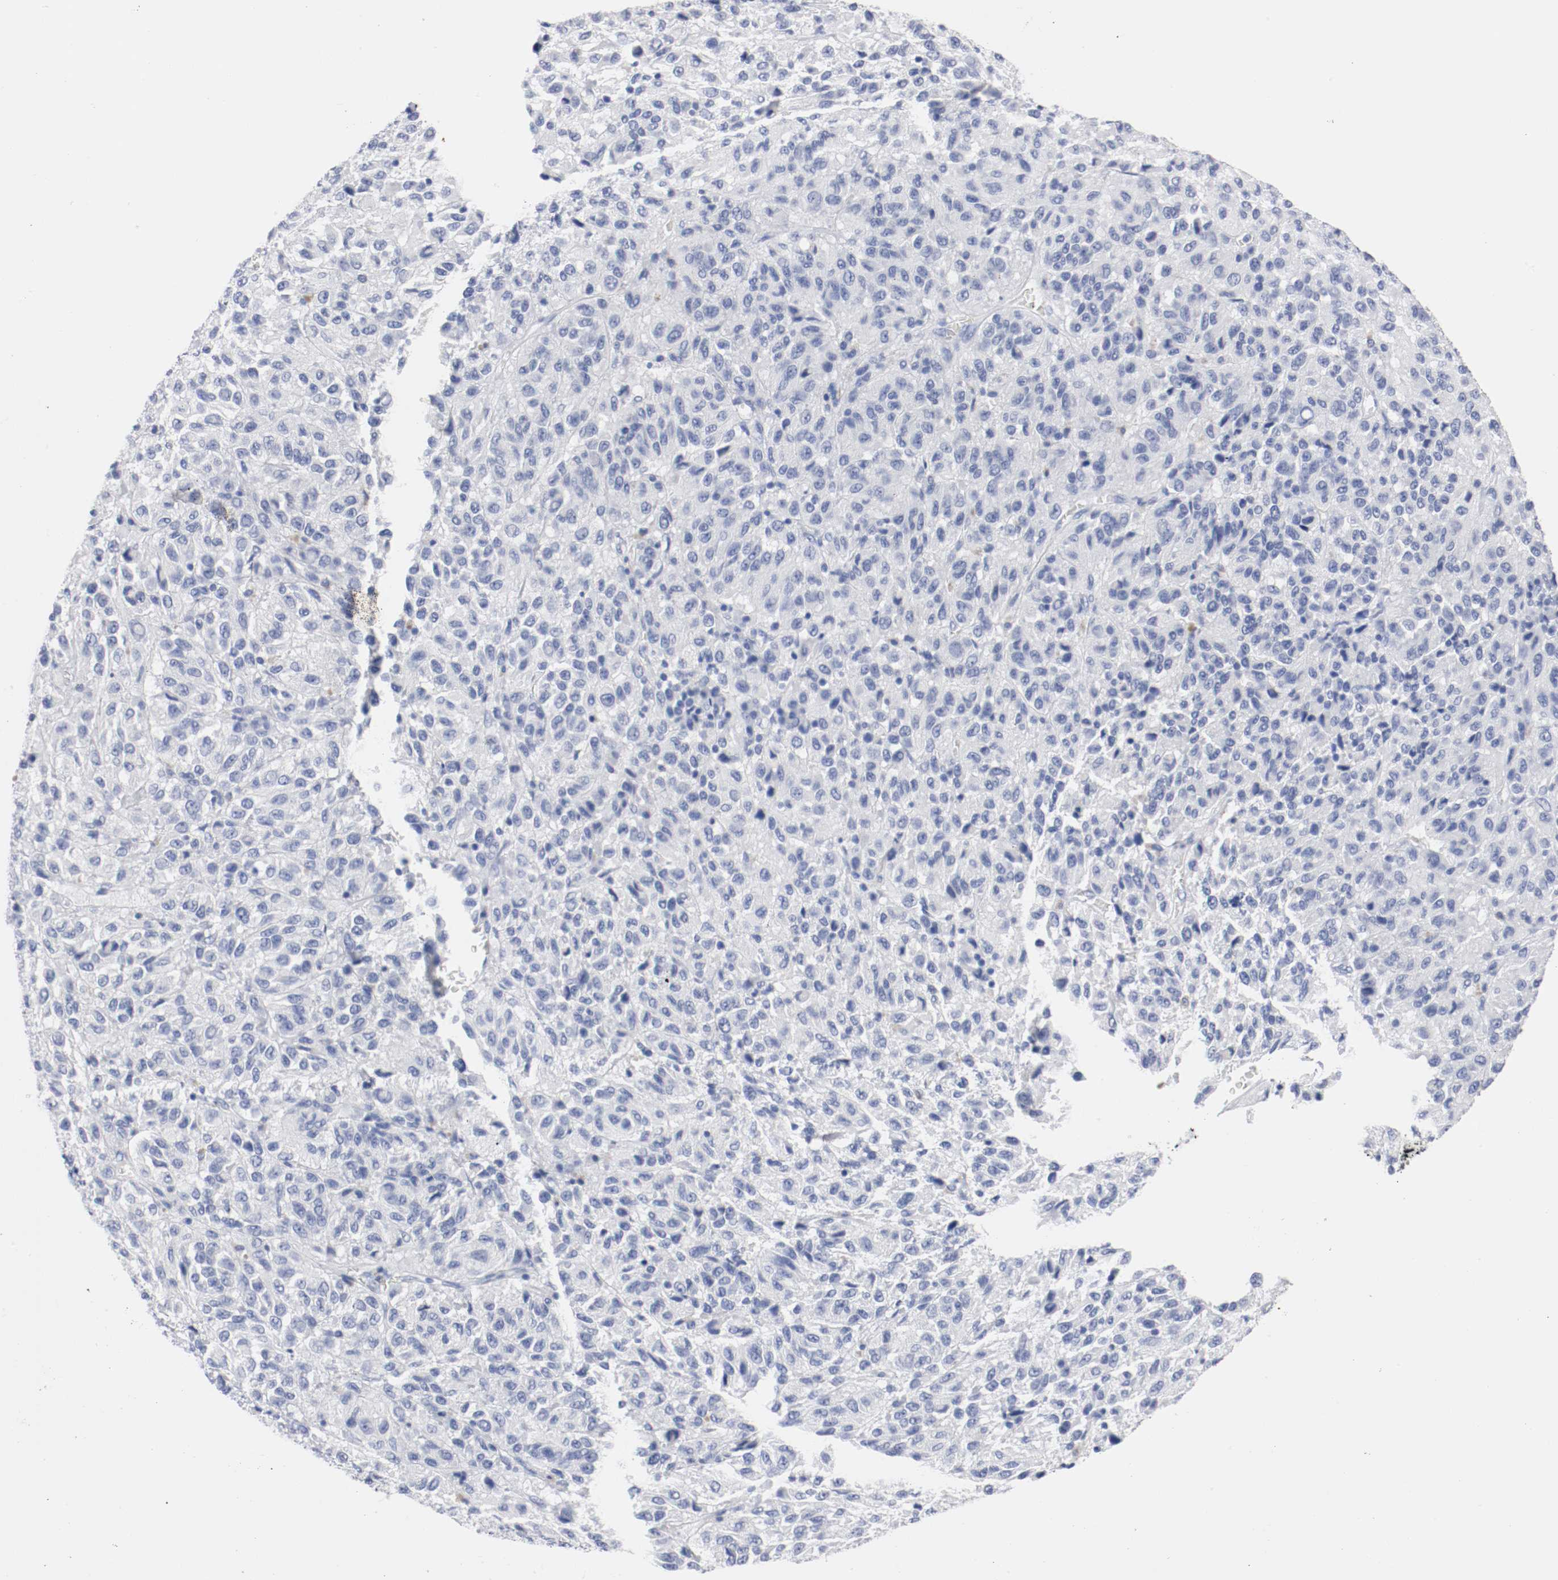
{"staining": {"intensity": "negative", "quantity": "none", "location": "none"}, "tissue": "melanoma", "cell_type": "Tumor cells", "image_type": "cancer", "snomed": [{"axis": "morphology", "description": "Malignant melanoma, Metastatic site"}, {"axis": "topography", "description": "Lung"}], "caption": "DAB immunohistochemical staining of melanoma exhibits no significant positivity in tumor cells.", "gene": "GAD1", "patient": {"sex": "male", "age": 64}}